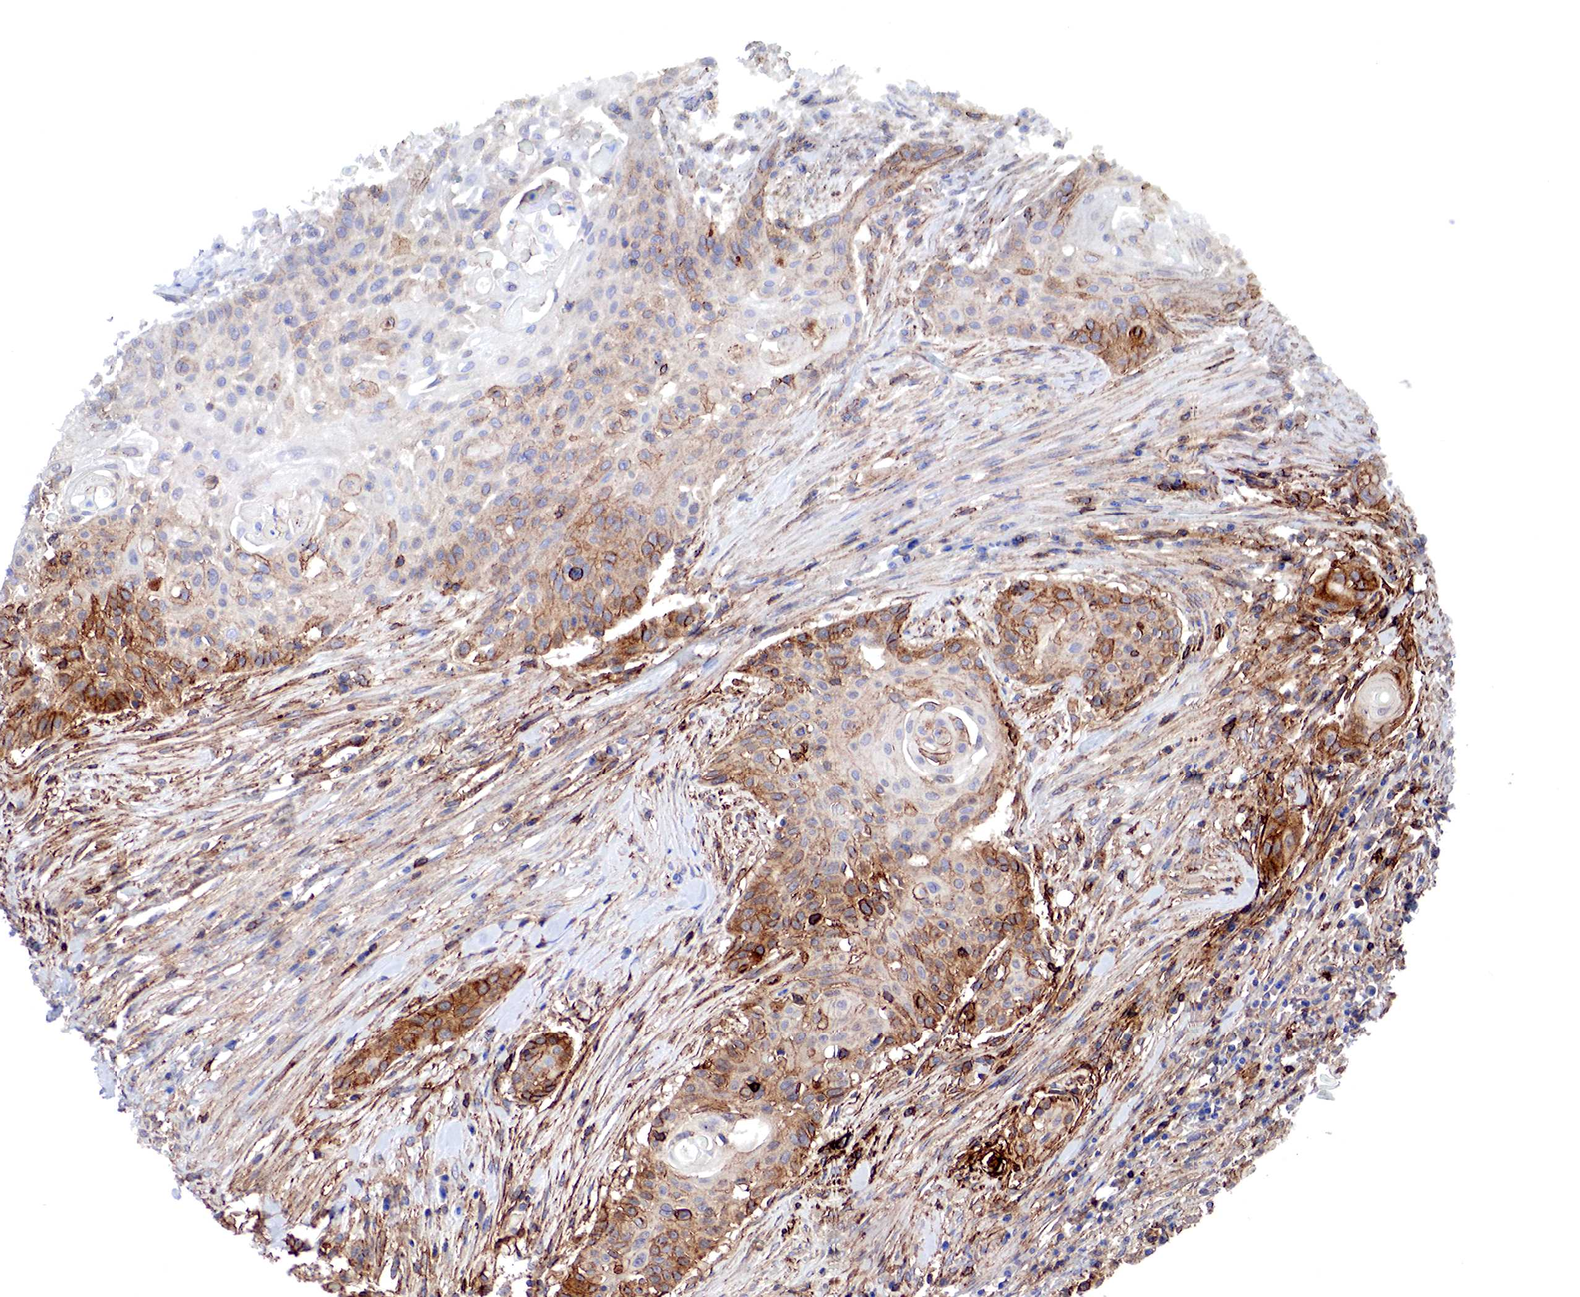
{"staining": {"intensity": "moderate", "quantity": "25%-75%", "location": "cytoplasmic/membranous"}, "tissue": "head and neck cancer", "cell_type": "Tumor cells", "image_type": "cancer", "snomed": [{"axis": "morphology", "description": "Squamous cell carcinoma, NOS"}, {"axis": "morphology", "description": "Squamous cell carcinoma, metastatic, NOS"}, {"axis": "topography", "description": "Lymph node"}, {"axis": "topography", "description": "Salivary gland"}, {"axis": "topography", "description": "Head-Neck"}], "caption": "Moderate cytoplasmic/membranous positivity is seen in approximately 25%-75% of tumor cells in metastatic squamous cell carcinoma (head and neck).", "gene": "PABIR2", "patient": {"sex": "female", "age": 74}}